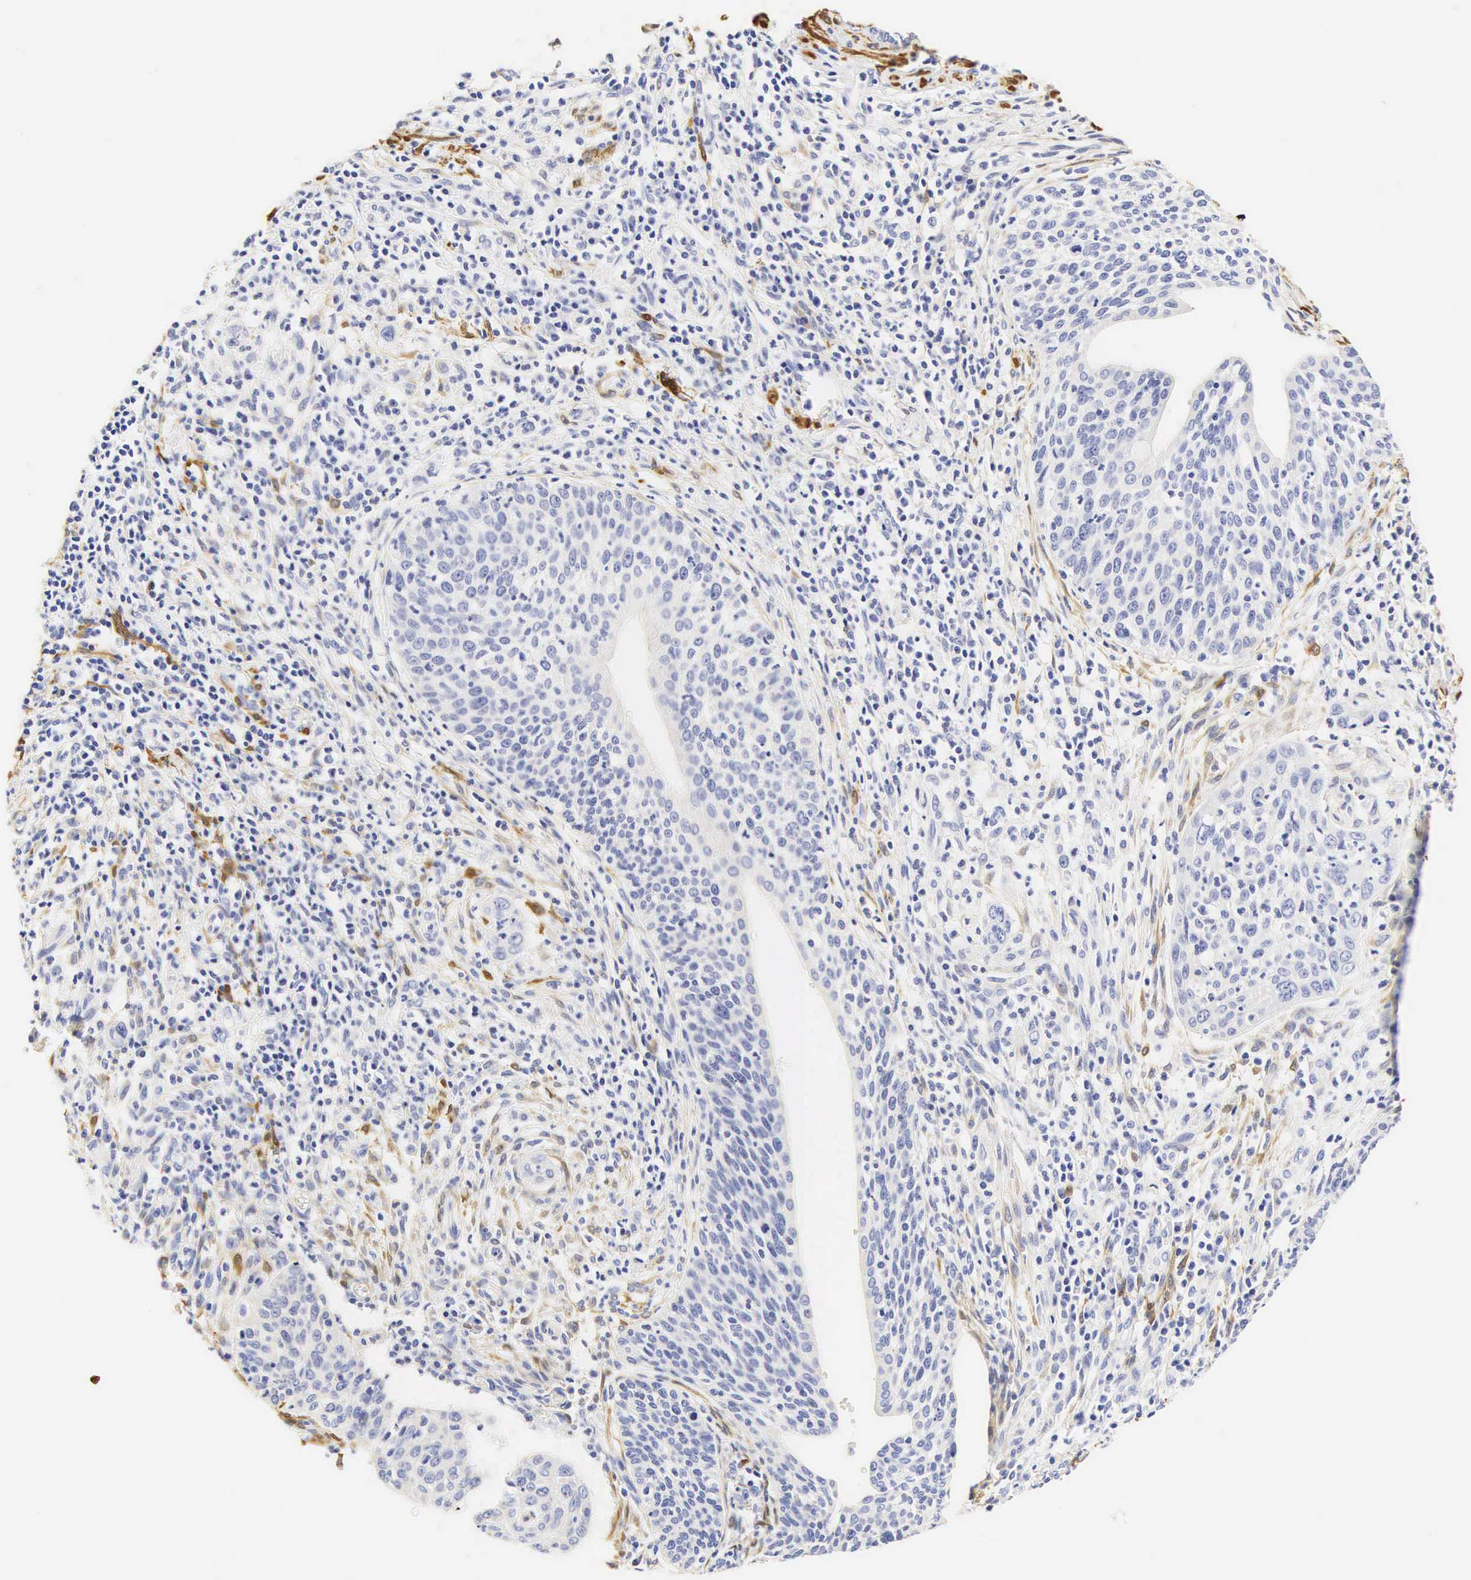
{"staining": {"intensity": "negative", "quantity": "none", "location": "none"}, "tissue": "cervical cancer", "cell_type": "Tumor cells", "image_type": "cancer", "snomed": [{"axis": "morphology", "description": "Squamous cell carcinoma, NOS"}, {"axis": "topography", "description": "Cervix"}], "caption": "The immunohistochemistry (IHC) histopathology image has no significant positivity in tumor cells of cervical cancer (squamous cell carcinoma) tissue. (Brightfield microscopy of DAB immunohistochemistry (IHC) at high magnification).", "gene": "CNN1", "patient": {"sex": "female", "age": 41}}